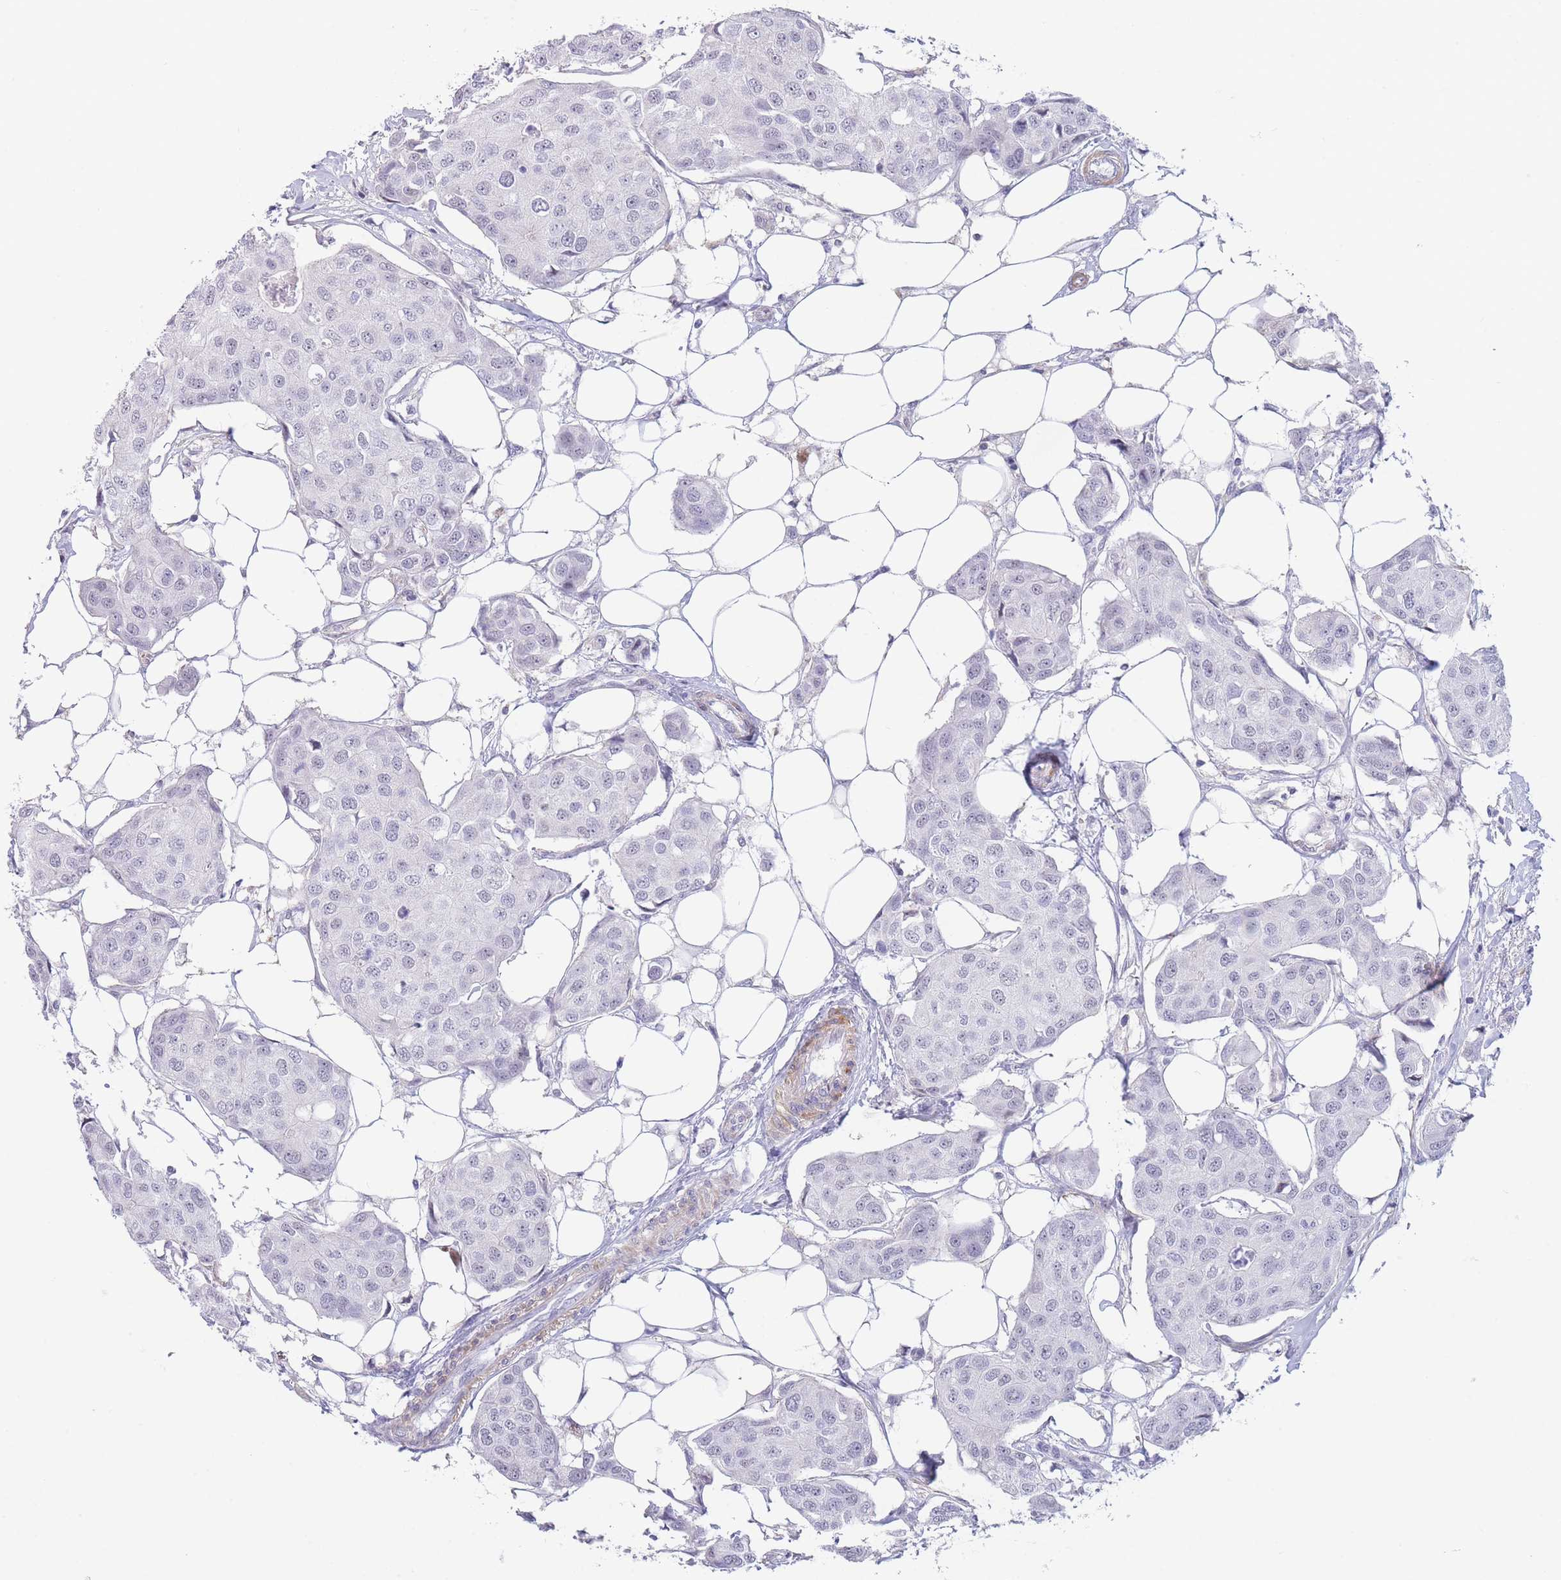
{"staining": {"intensity": "negative", "quantity": "none", "location": "none"}, "tissue": "breast cancer", "cell_type": "Tumor cells", "image_type": "cancer", "snomed": [{"axis": "morphology", "description": "Duct carcinoma"}, {"axis": "topography", "description": "Breast"}, {"axis": "topography", "description": "Lymph node"}], "caption": "Human breast cancer (intraductal carcinoma) stained for a protein using IHC demonstrates no expression in tumor cells.", "gene": "ASAP3", "patient": {"sex": "female", "age": 80}}